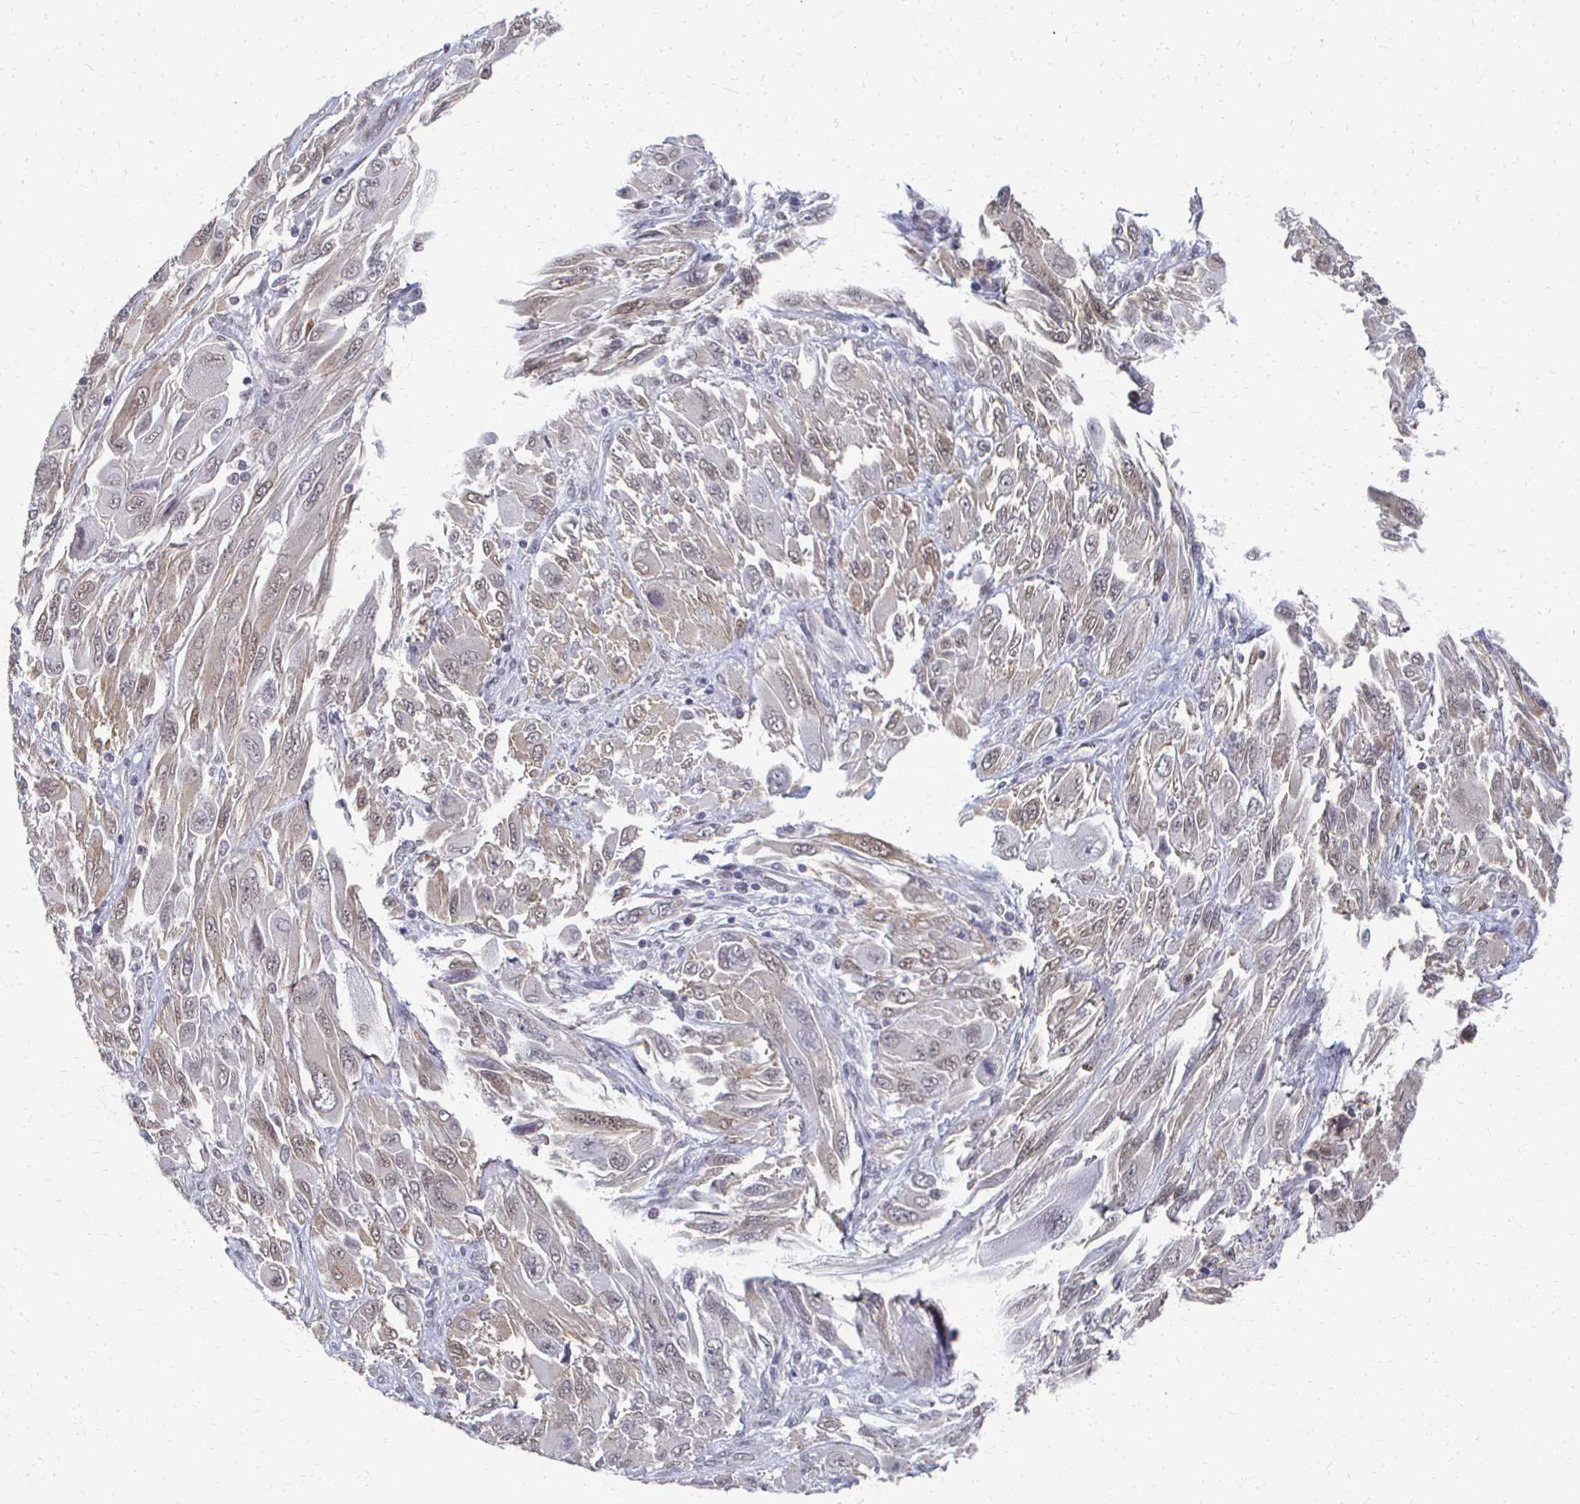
{"staining": {"intensity": "moderate", "quantity": ">75%", "location": "nuclear"}, "tissue": "melanoma", "cell_type": "Tumor cells", "image_type": "cancer", "snomed": [{"axis": "morphology", "description": "Malignant melanoma, NOS"}, {"axis": "topography", "description": "Skin"}], "caption": "Immunohistochemical staining of melanoma shows moderate nuclear protein positivity in about >75% of tumor cells.", "gene": "DAB1", "patient": {"sex": "female", "age": 91}}